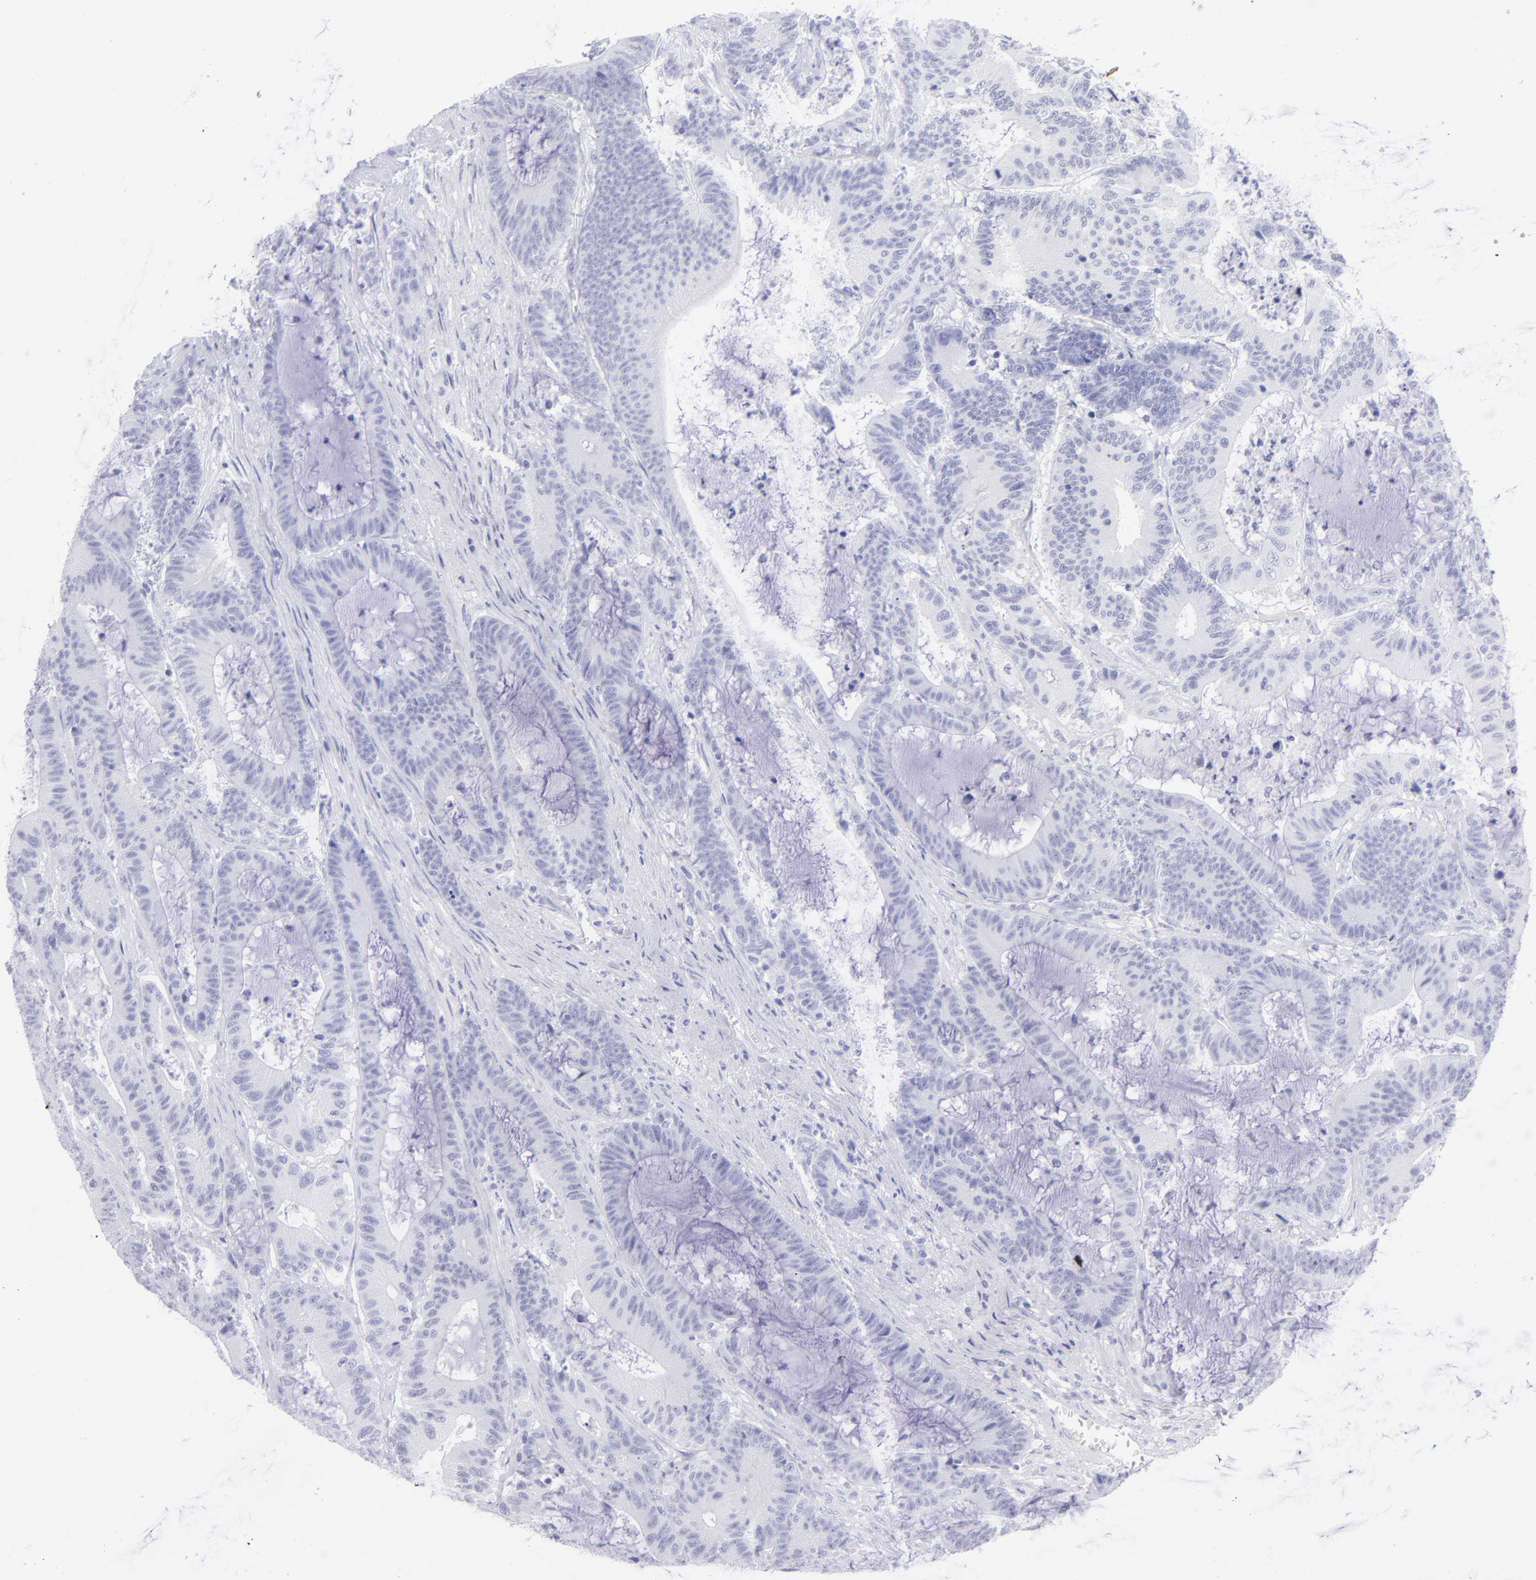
{"staining": {"intensity": "negative", "quantity": "none", "location": "none"}, "tissue": "colorectal cancer", "cell_type": "Tumor cells", "image_type": "cancer", "snomed": [{"axis": "morphology", "description": "Adenocarcinoma, NOS"}, {"axis": "topography", "description": "Colon"}], "caption": "There is no significant expression in tumor cells of adenocarcinoma (colorectal).", "gene": "SLC1A3", "patient": {"sex": "female", "age": 84}}